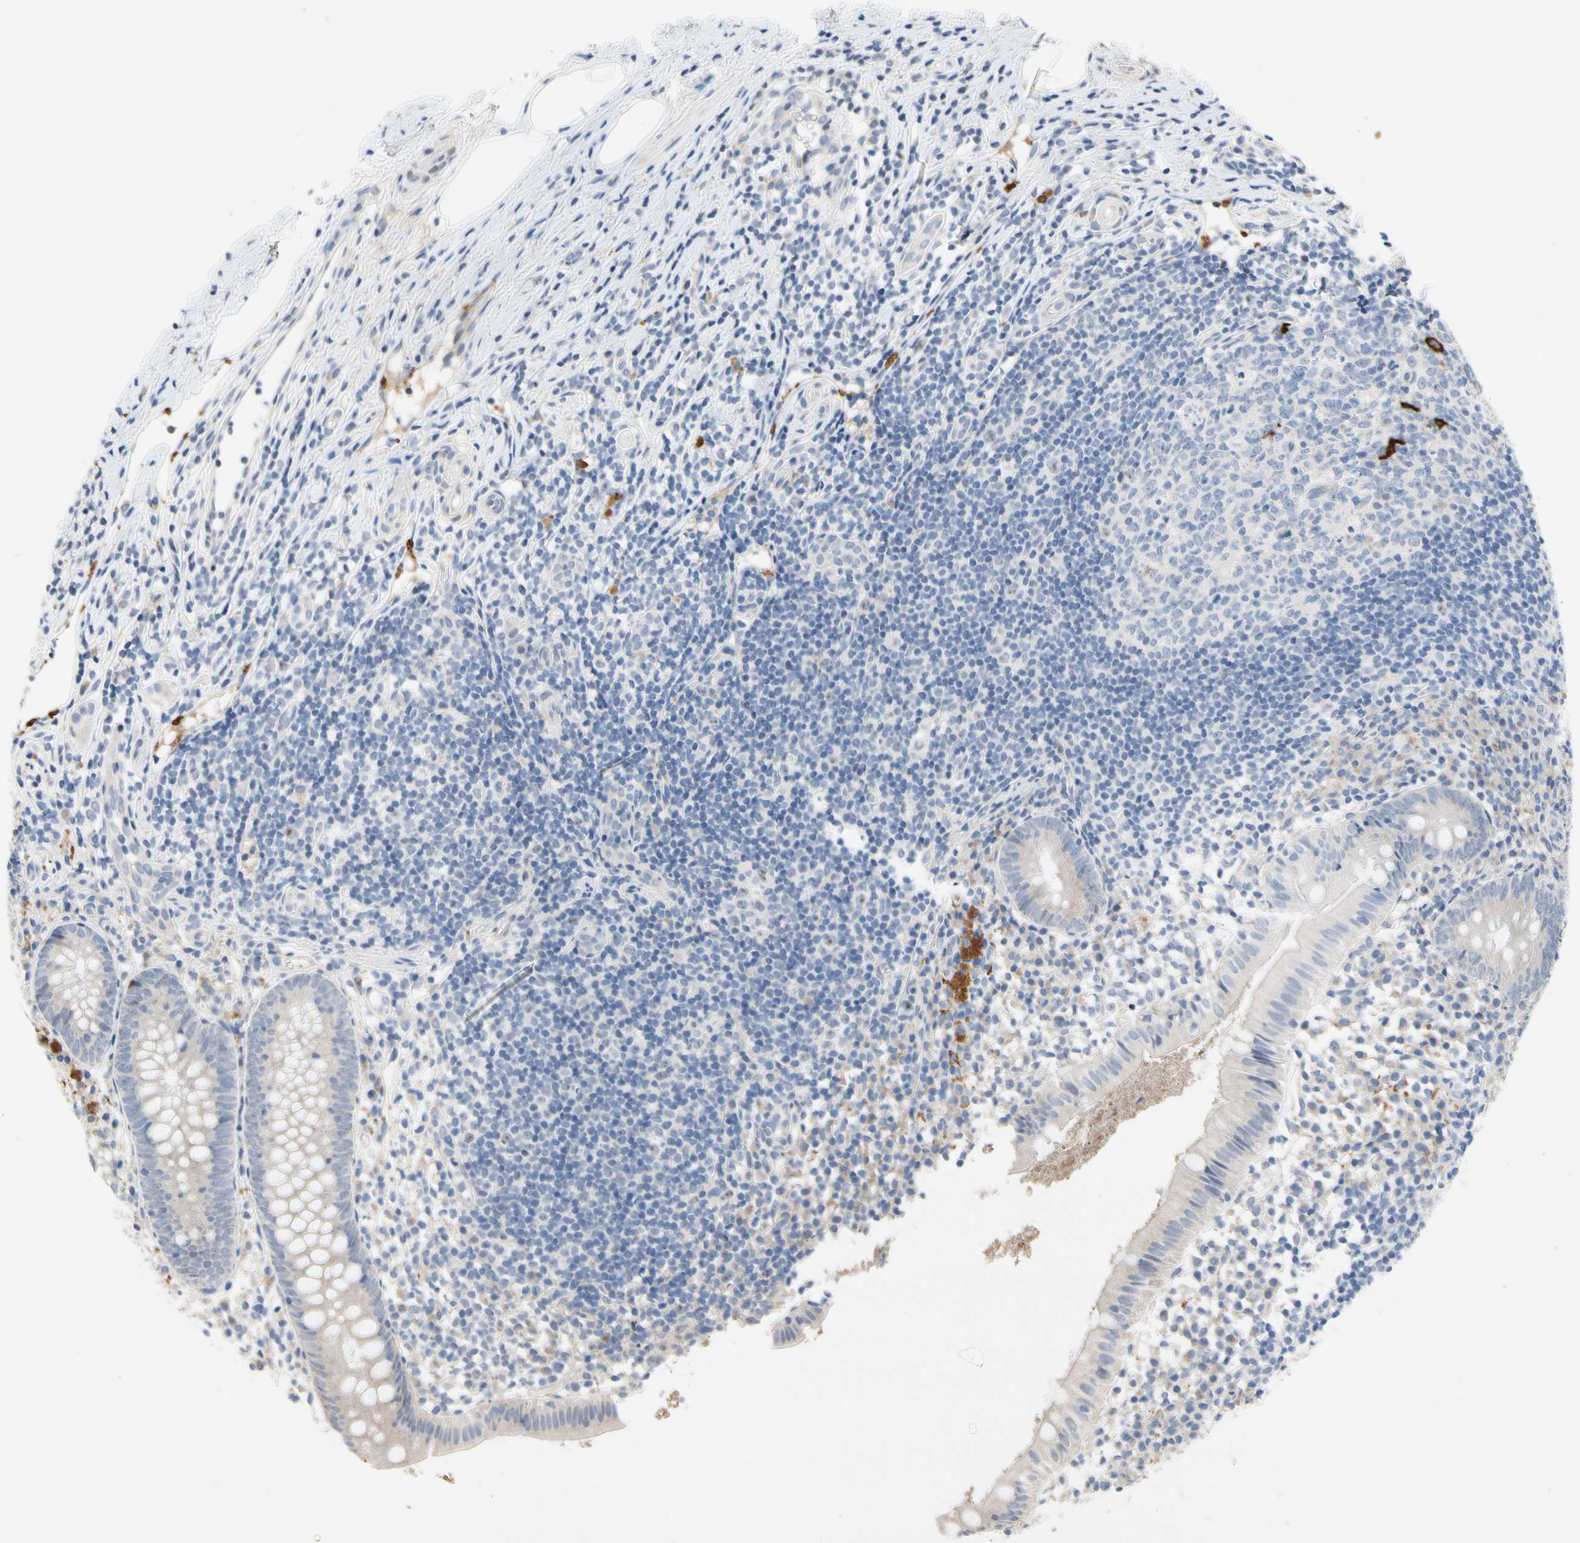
{"staining": {"intensity": "negative", "quantity": "none", "location": "none"}, "tissue": "appendix", "cell_type": "Glandular cells", "image_type": "normal", "snomed": [{"axis": "morphology", "description": "Normal tissue, NOS"}, {"axis": "topography", "description": "Appendix"}], "caption": "IHC of benign human appendix reveals no positivity in glandular cells.", "gene": "GAS6", "patient": {"sex": "female", "age": 20}}